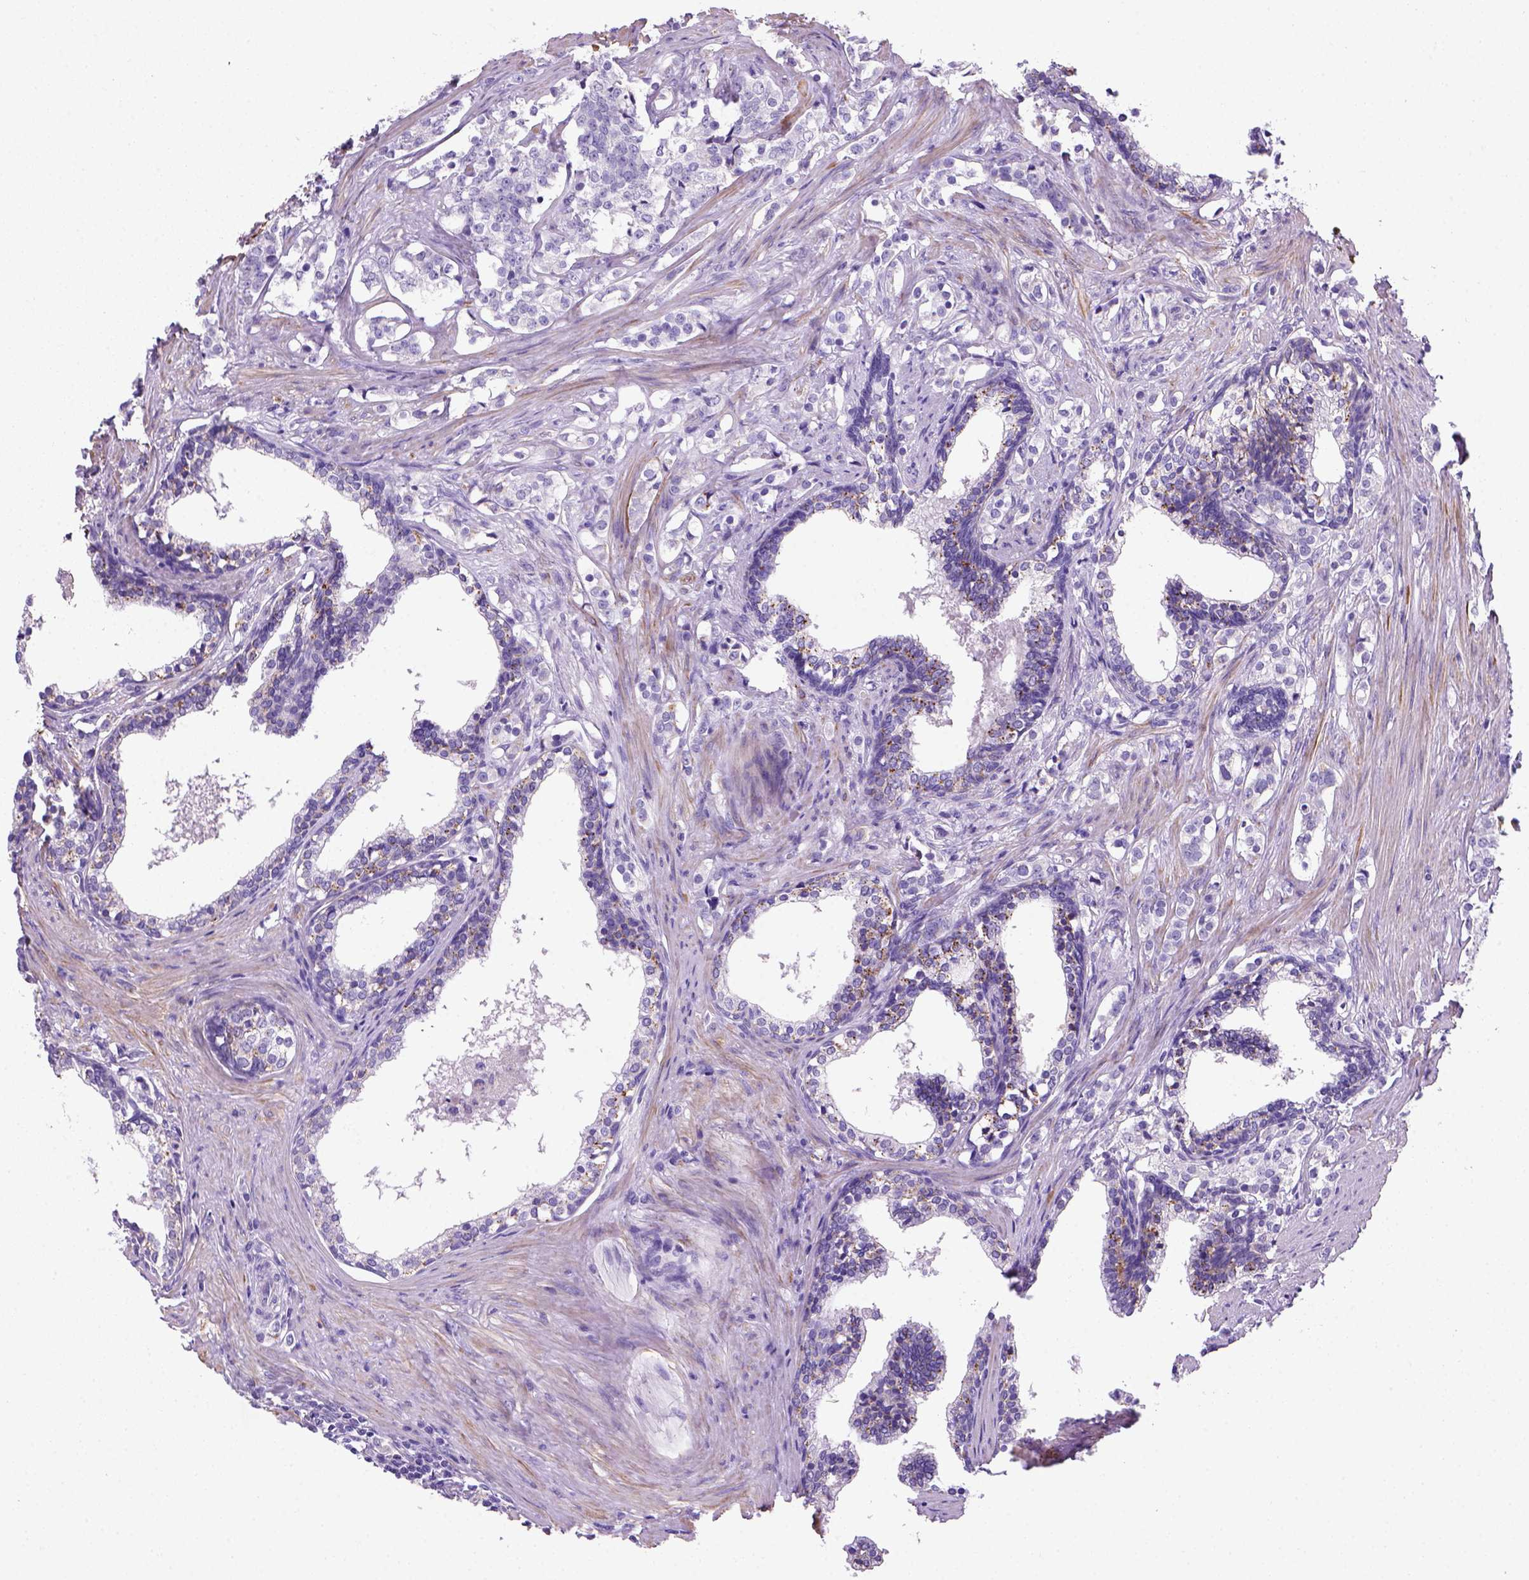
{"staining": {"intensity": "negative", "quantity": "none", "location": "none"}, "tissue": "prostate cancer", "cell_type": "Tumor cells", "image_type": "cancer", "snomed": [{"axis": "morphology", "description": "Adenocarcinoma, NOS"}, {"axis": "topography", "description": "Prostate and seminal vesicle, NOS"}], "caption": "Human adenocarcinoma (prostate) stained for a protein using IHC demonstrates no positivity in tumor cells.", "gene": "ARHGEF33", "patient": {"sex": "male", "age": 63}}